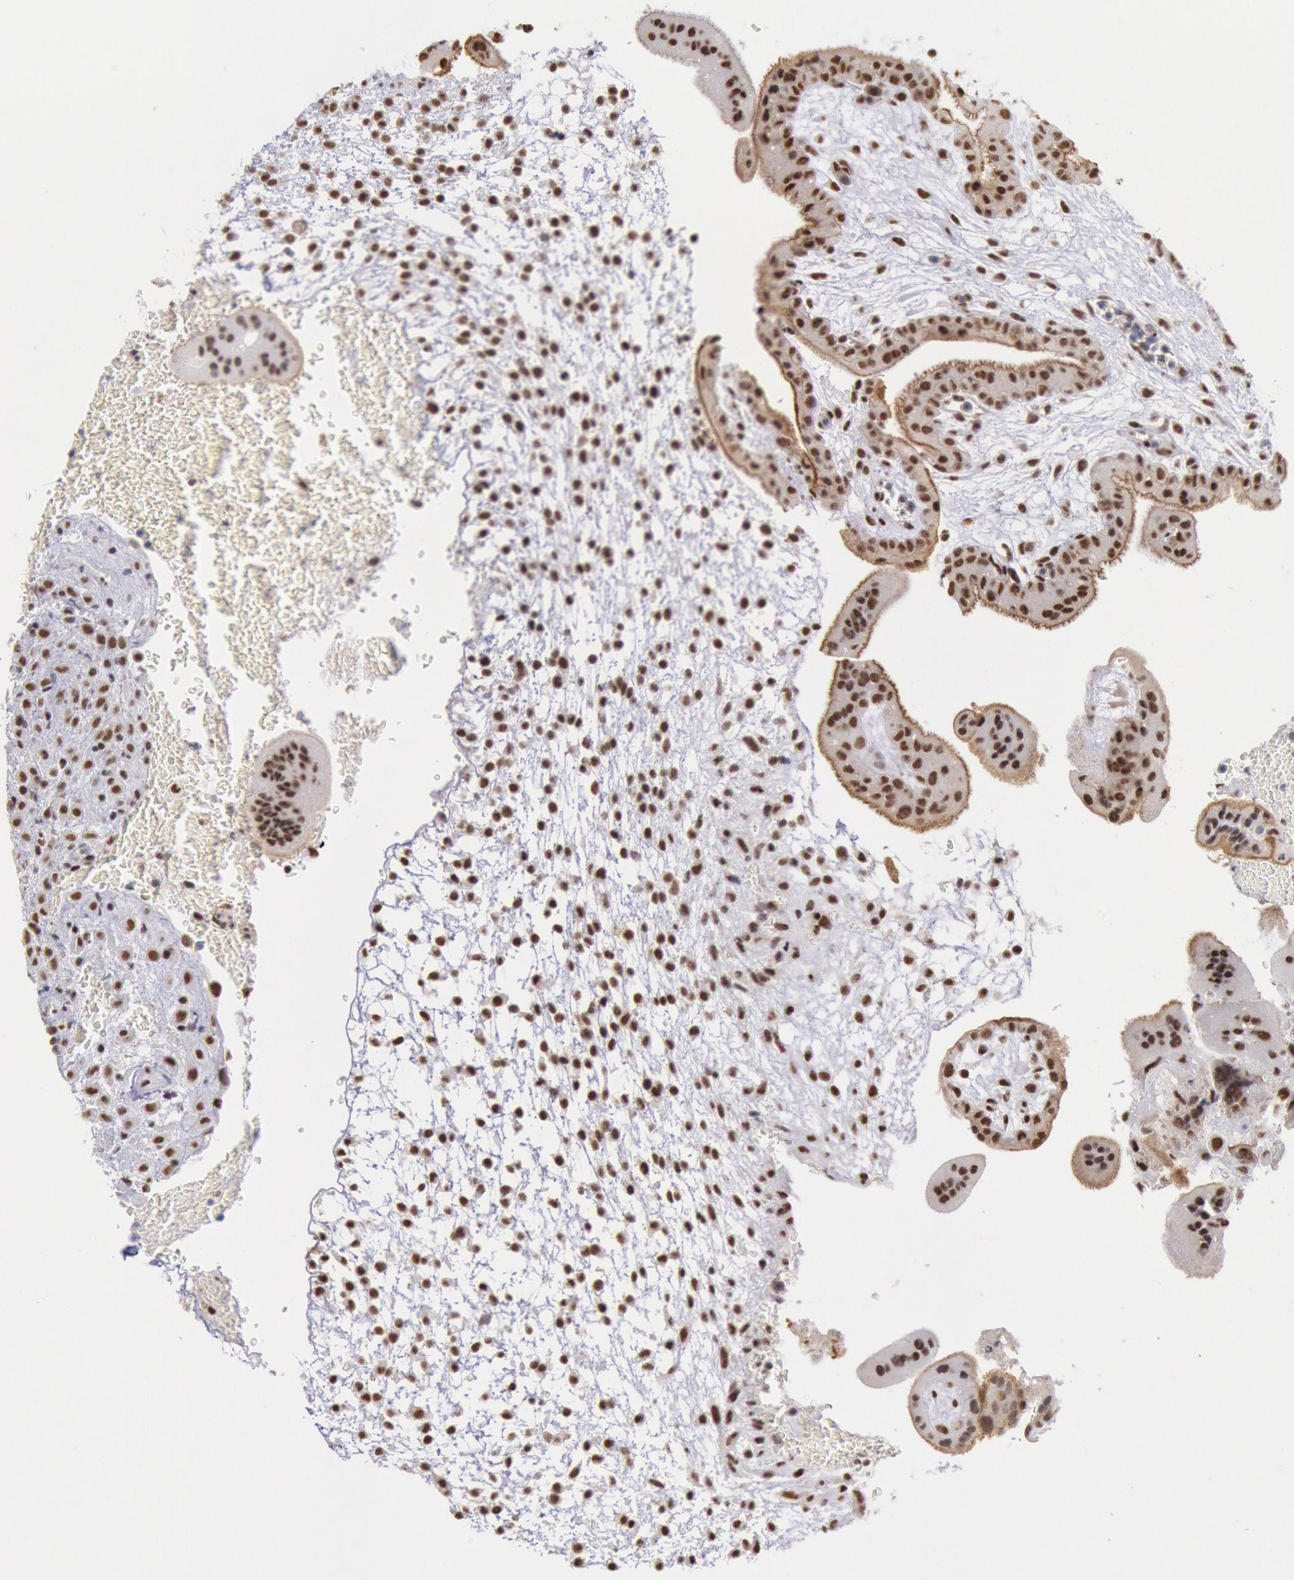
{"staining": {"intensity": "strong", "quantity": ">75%", "location": "nuclear"}, "tissue": "placenta", "cell_type": "Decidual cells", "image_type": "normal", "snomed": [{"axis": "morphology", "description": "Normal tissue, NOS"}, {"axis": "topography", "description": "Placenta"}], "caption": "Immunohistochemistry (IHC) histopathology image of normal placenta stained for a protein (brown), which displays high levels of strong nuclear staining in approximately >75% of decidual cells.", "gene": "SNRPD3", "patient": {"sex": "female", "age": 35}}